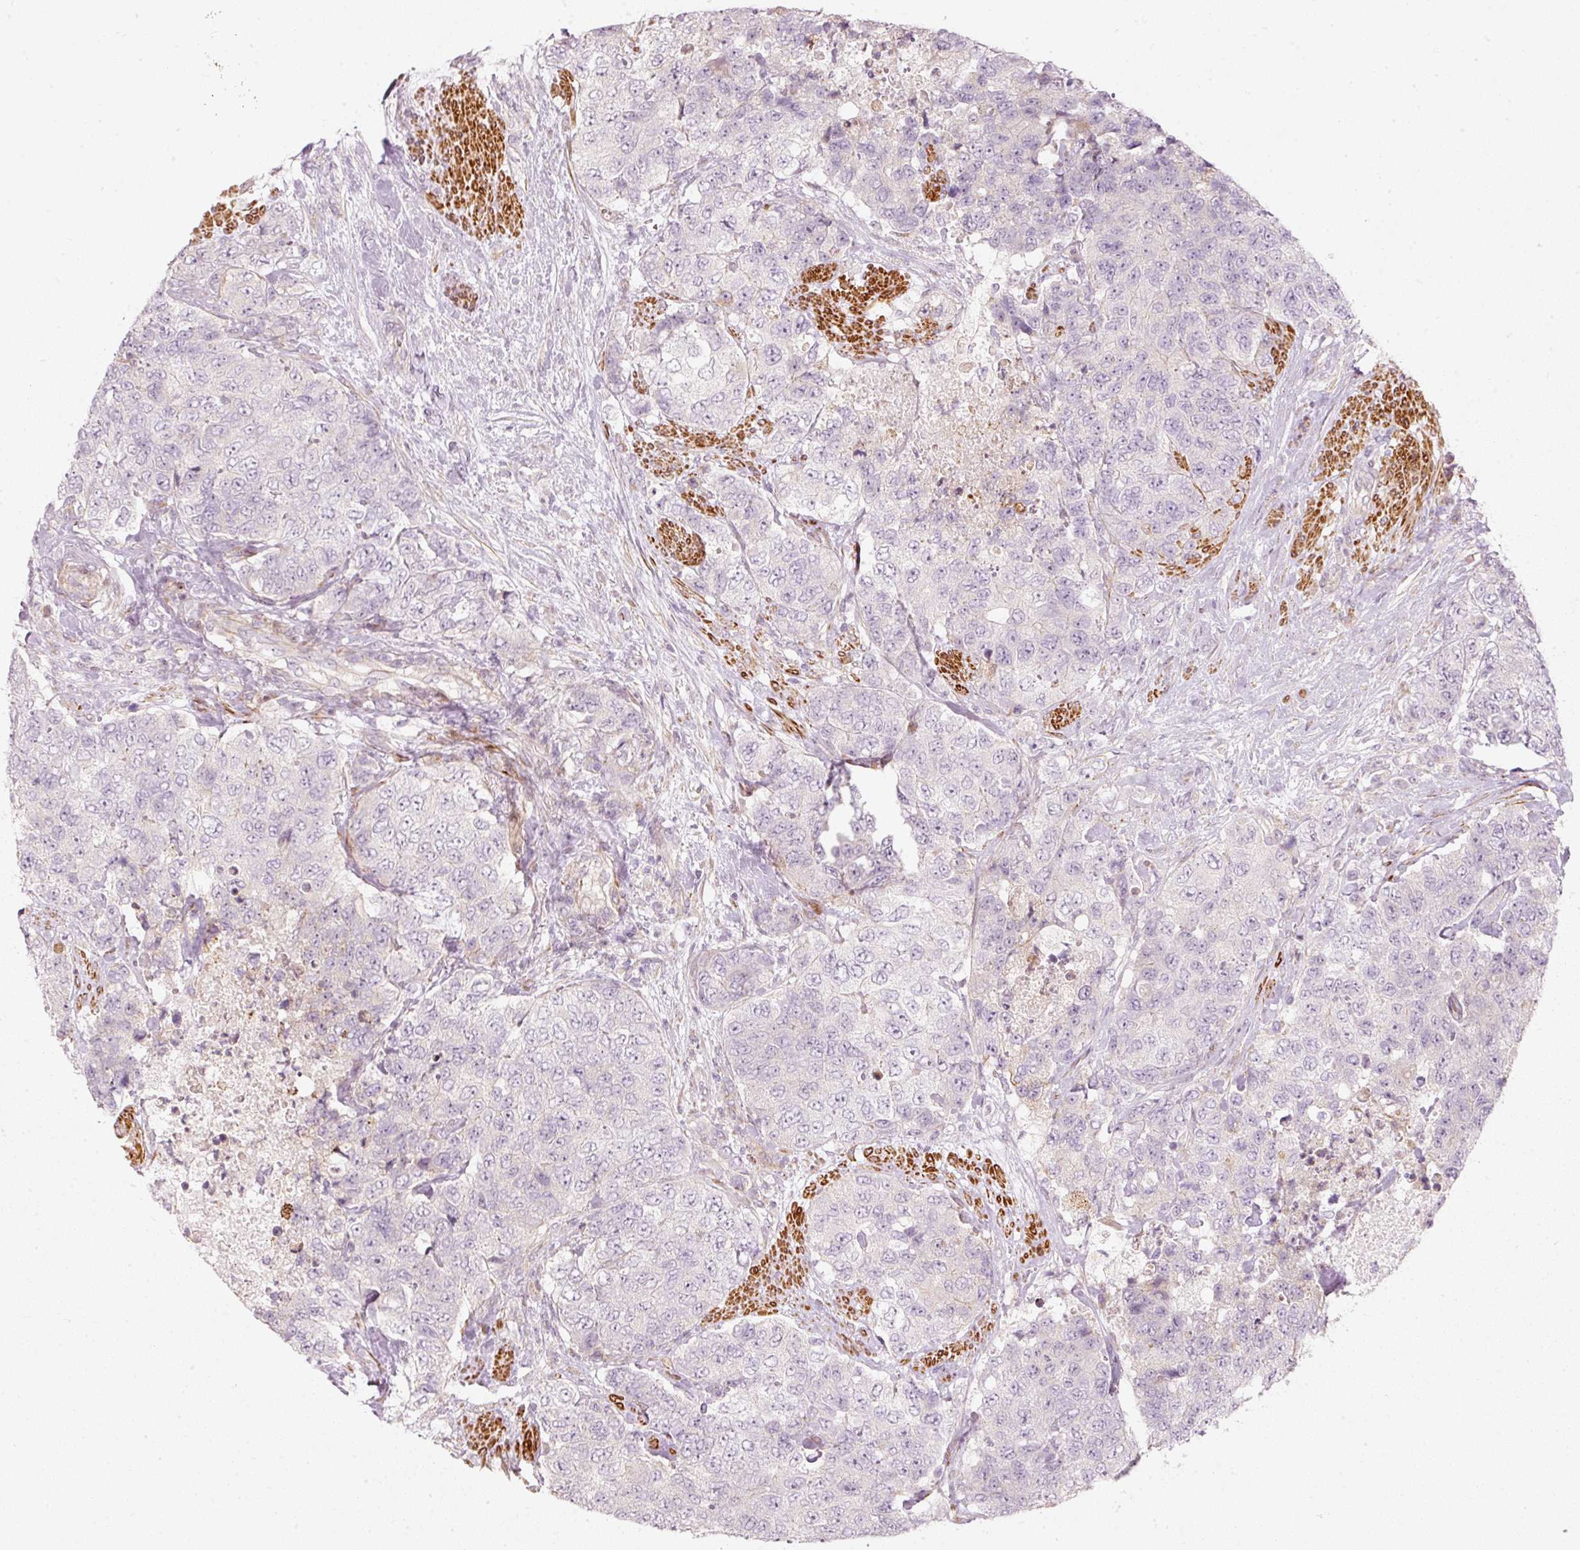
{"staining": {"intensity": "negative", "quantity": "none", "location": "none"}, "tissue": "urothelial cancer", "cell_type": "Tumor cells", "image_type": "cancer", "snomed": [{"axis": "morphology", "description": "Urothelial carcinoma, High grade"}, {"axis": "topography", "description": "Urinary bladder"}], "caption": "Immunohistochemistry of human urothelial cancer exhibits no positivity in tumor cells.", "gene": "KCNQ1", "patient": {"sex": "female", "age": 78}}